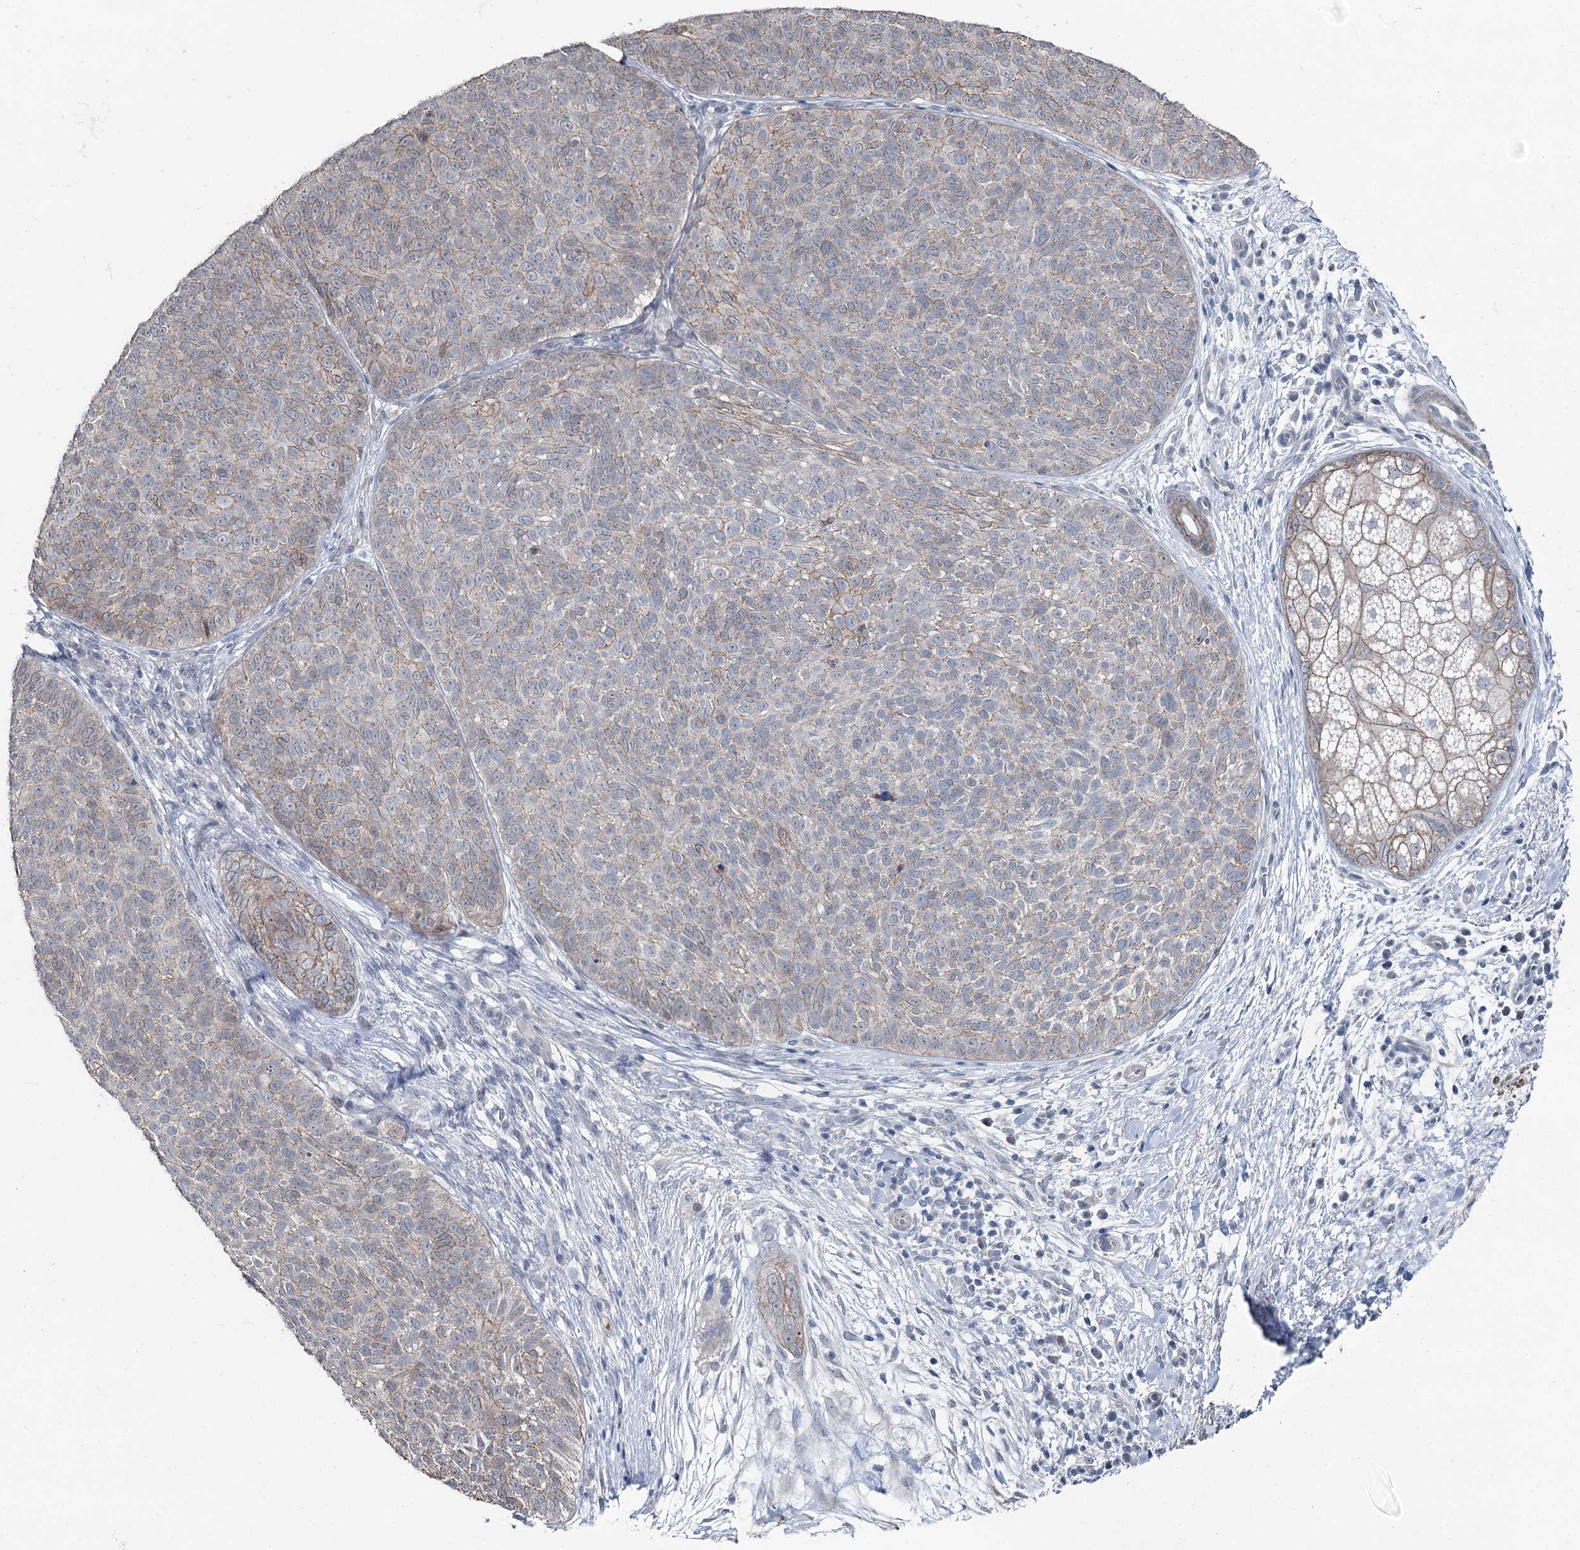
{"staining": {"intensity": "weak", "quantity": "25%-75%", "location": "cytoplasmic/membranous"}, "tissue": "skin cancer", "cell_type": "Tumor cells", "image_type": "cancer", "snomed": [{"axis": "morphology", "description": "Basal cell carcinoma"}, {"axis": "topography", "description": "Skin"}], "caption": "Tumor cells demonstrate weak cytoplasmic/membranous staining in about 25%-75% of cells in skin cancer (basal cell carcinoma).", "gene": "FAM120B", "patient": {"sex": "male", "age": 85}}